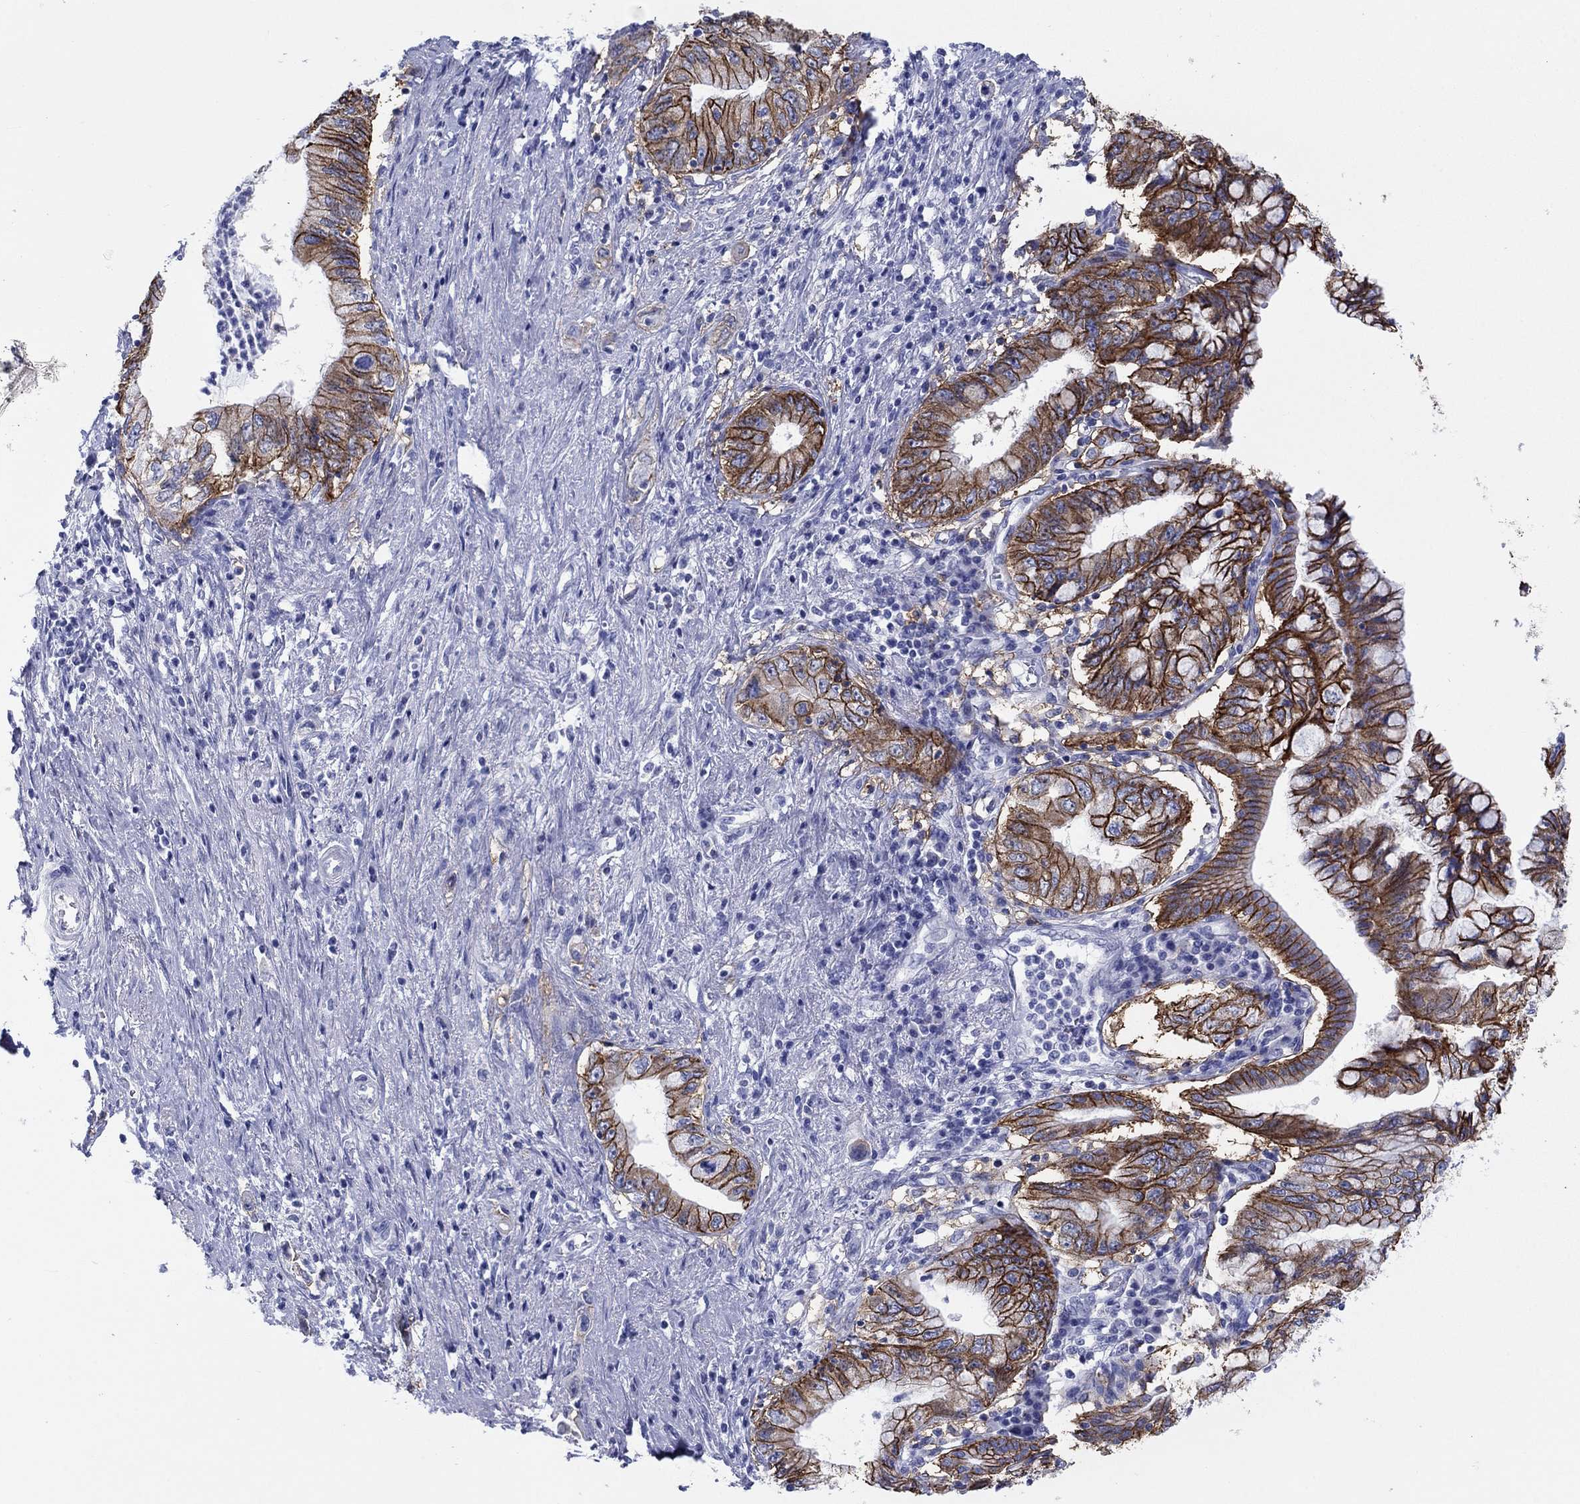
{"staining": {"intensity": "strong", "quantity": "25%-75%", "location": "cytoplasmic/membranous"}, "tissue": "pancreatic cancer", "cell_type": "Tumor cells", "image_type": "cancer", "snomed": [{"axis": "morphology", "description": "Adenocarcinoma, NOS"}, {"axis": "topography", "description": "Pancreas"}], "caption": "High-magnification brightfield microscopy of pancreatic cancer stained with DAB (brown) and counterstained with hematoxylin (blue). tumor cells exhibit strong cytoplasmic/membranous positivity is appreciated in approximately25%-75% of cells.", "gene": "ATP1B1", "patient": {"sex": "female", "age": 73}}